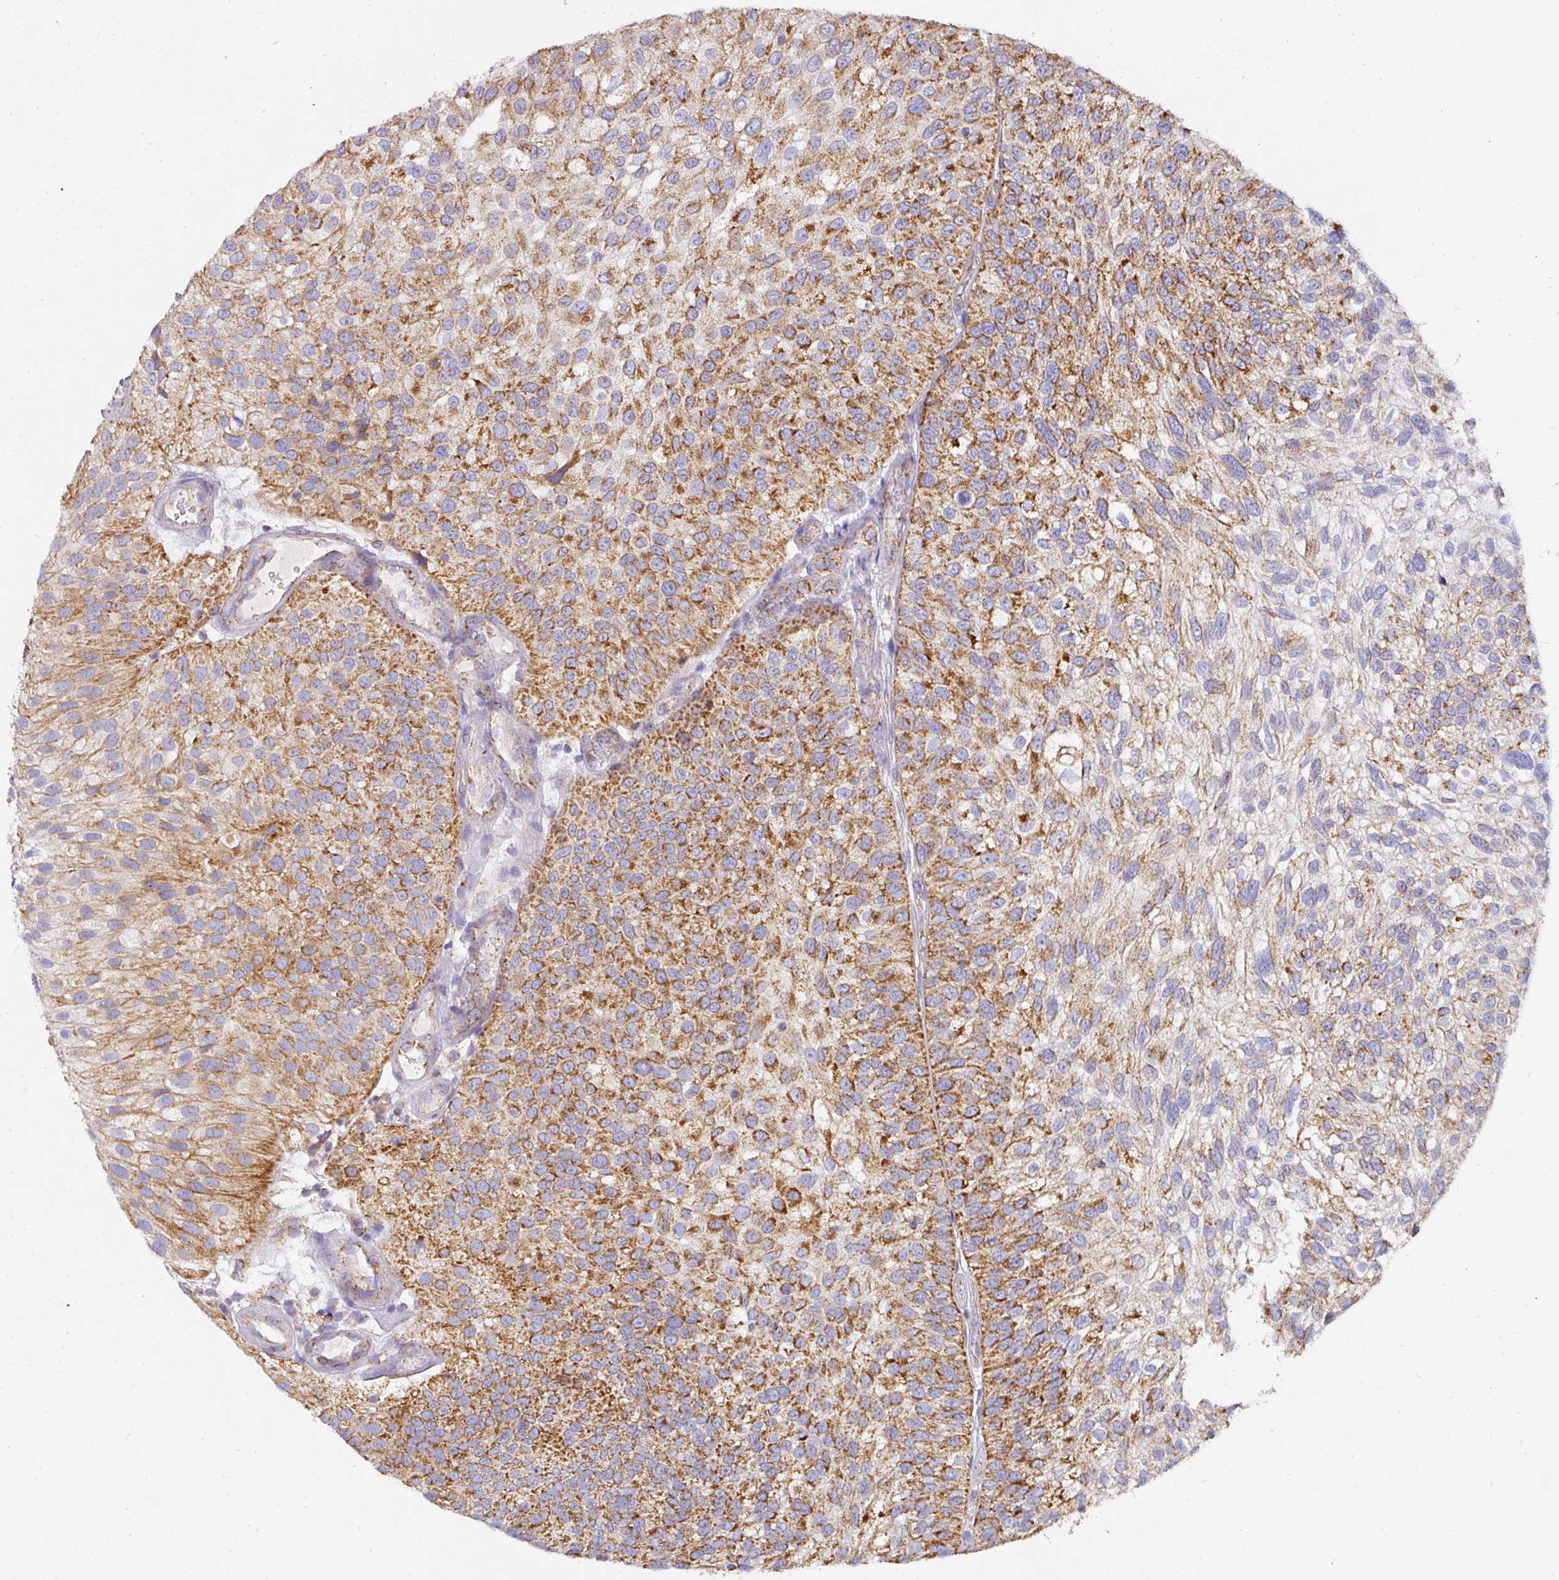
{"staining": {"intensity": "strong", "quantity": ">75%", "location": "cytoplasmic/membranous"}, "tissue": "urothelial cancer", "cell_type": "Tumor cells", "image_type": "cancer", "snomed": [{"axis": "morphology", "description": "Urothelial carcinoma, NOS"}, {"axis": "topography", "description": "Urinary bladder"}], "caption": "Transitional cell carcinoma stained with a protein marker reveals strong staining in tumor cells.", "gene": "UQCRFS1", "patient": {"sex": "male", "age": 87}}